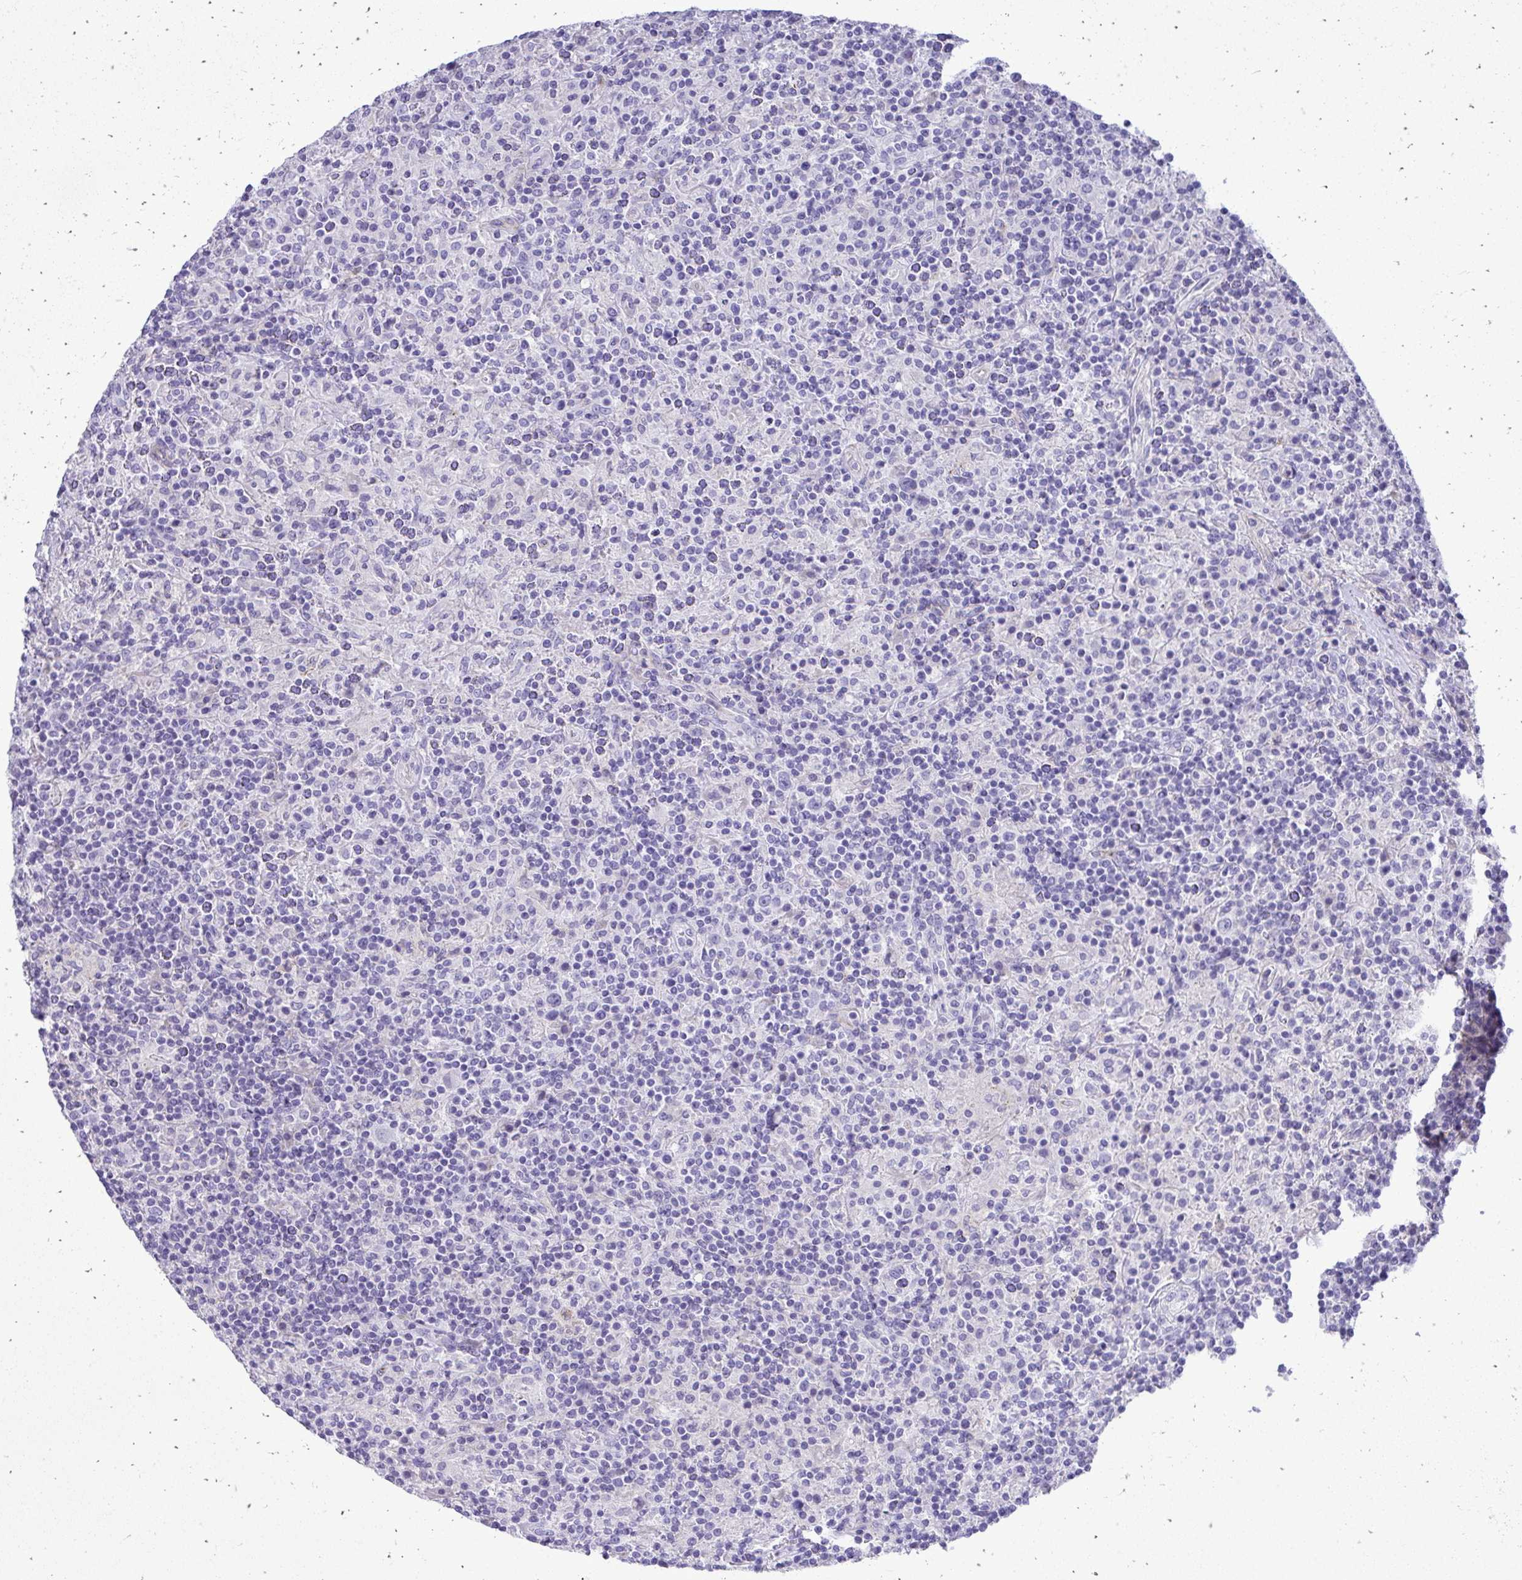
{"staining": {"intensity": "negative", "quantity": "none", "location": "none"}, "tissue": "lymphoma", "cell_type": "Tumor cells", "image_type": "cancer", "snomed": [{"axis": "morphology", "description": "Hodgkin's disease, NOS"}, {"axis": "topography", "description": "Lymph node"}], "caption": "DAB immunohistochemical staining of Hodgkin's disease exhibits no significant expression in tumor cells.", "gene": "PELI3", "patient": {"sex": "male", "age": 70}}